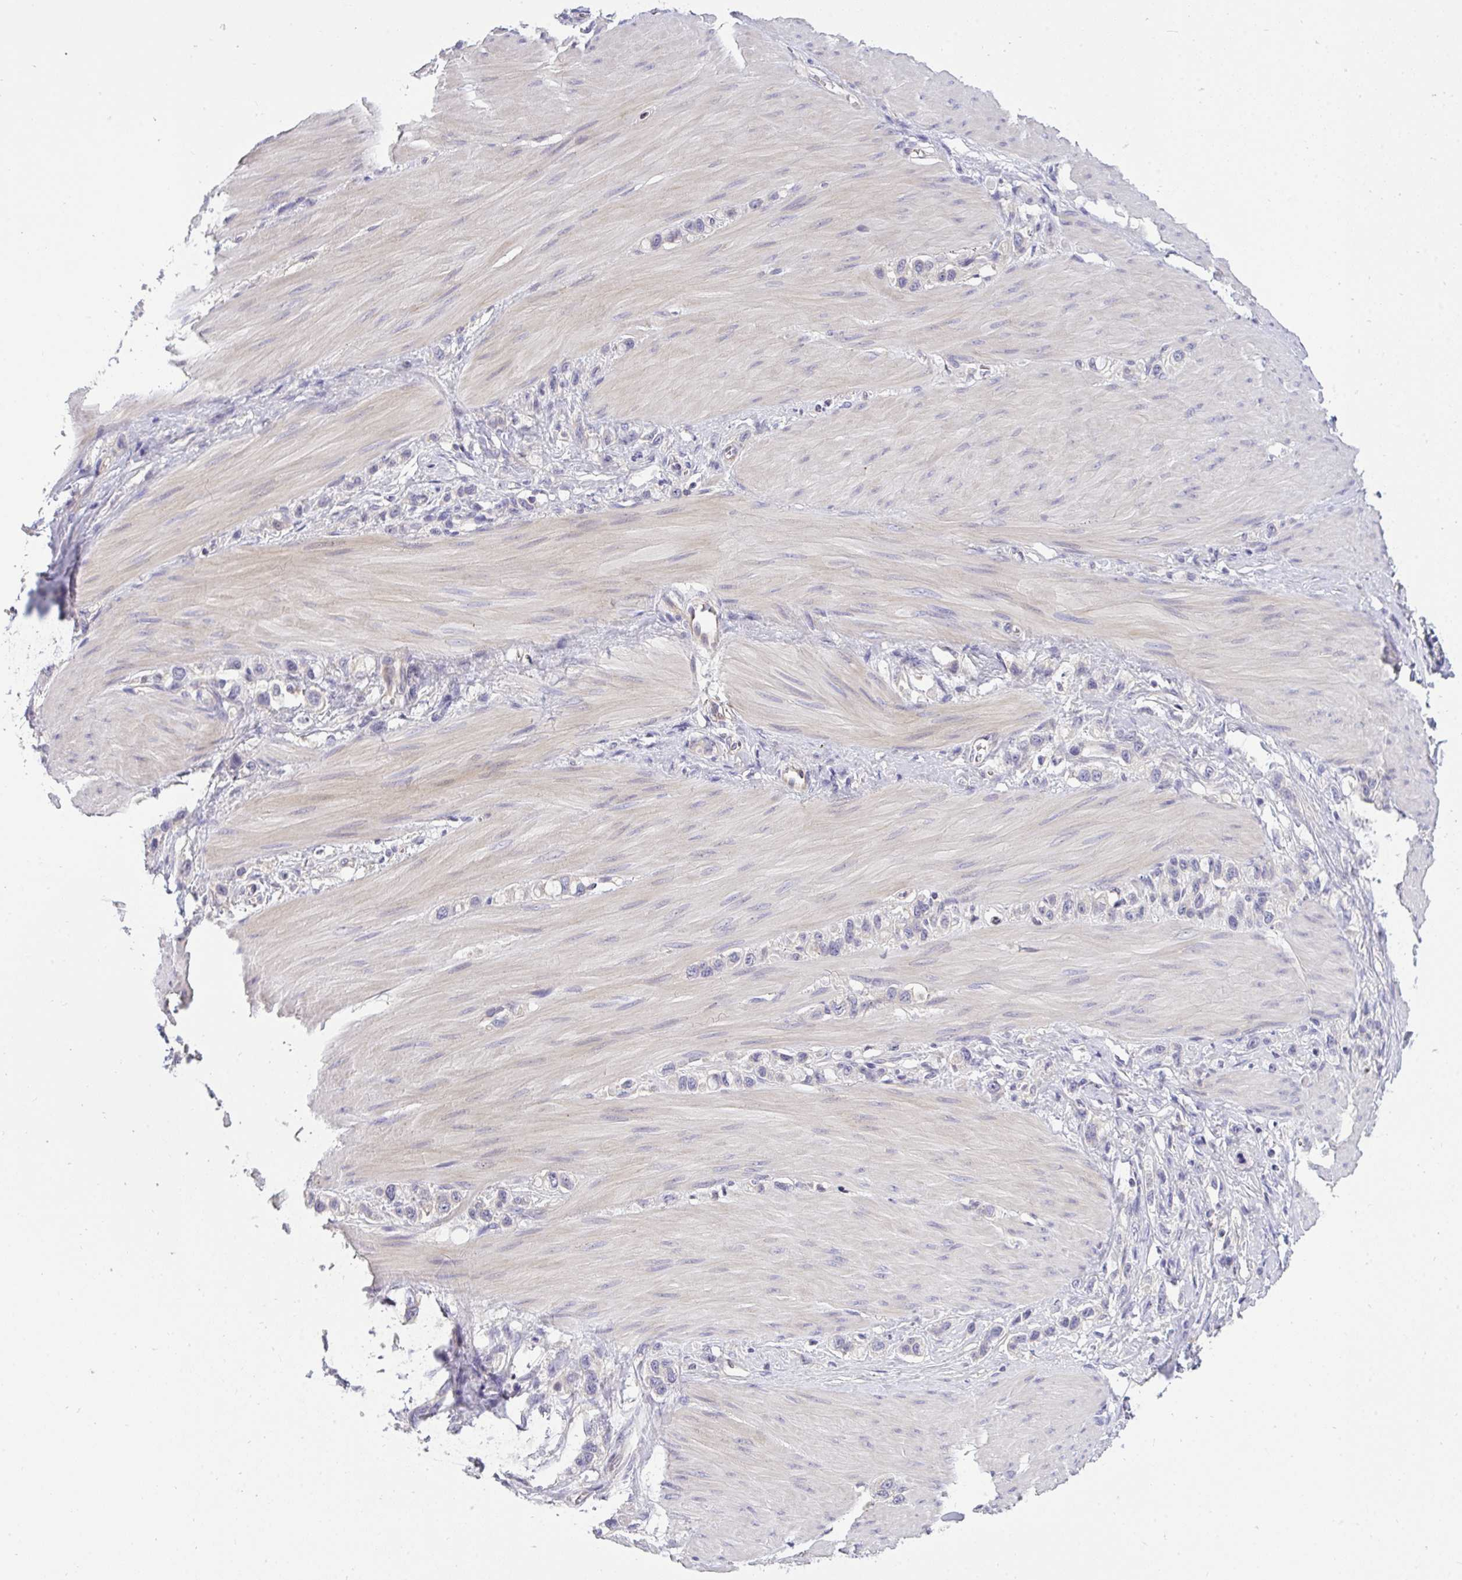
{"staining": {"intensity": "negative", "quantity": "none", "location": "none"}, "tissue": "stomach cancer", "cell_type": "Tumor cells", "image_type": "cancer", "snomed": [{"axis": "morphology", "description": "Adenocarcinoma, NOS"}, {"axis": "topography", "description": "Stomach"}], "caption": "Tumor cells show no significant positivity in stomach cancer (adenocarcinoma). The staining was performed using DAB to visualize the protein expression in brown, while the nuclei were stained in blue with hematoxylin (Magnification: 20x).", "gene": "C19orf54", "patient": {"sex": "female", "age": 65}}